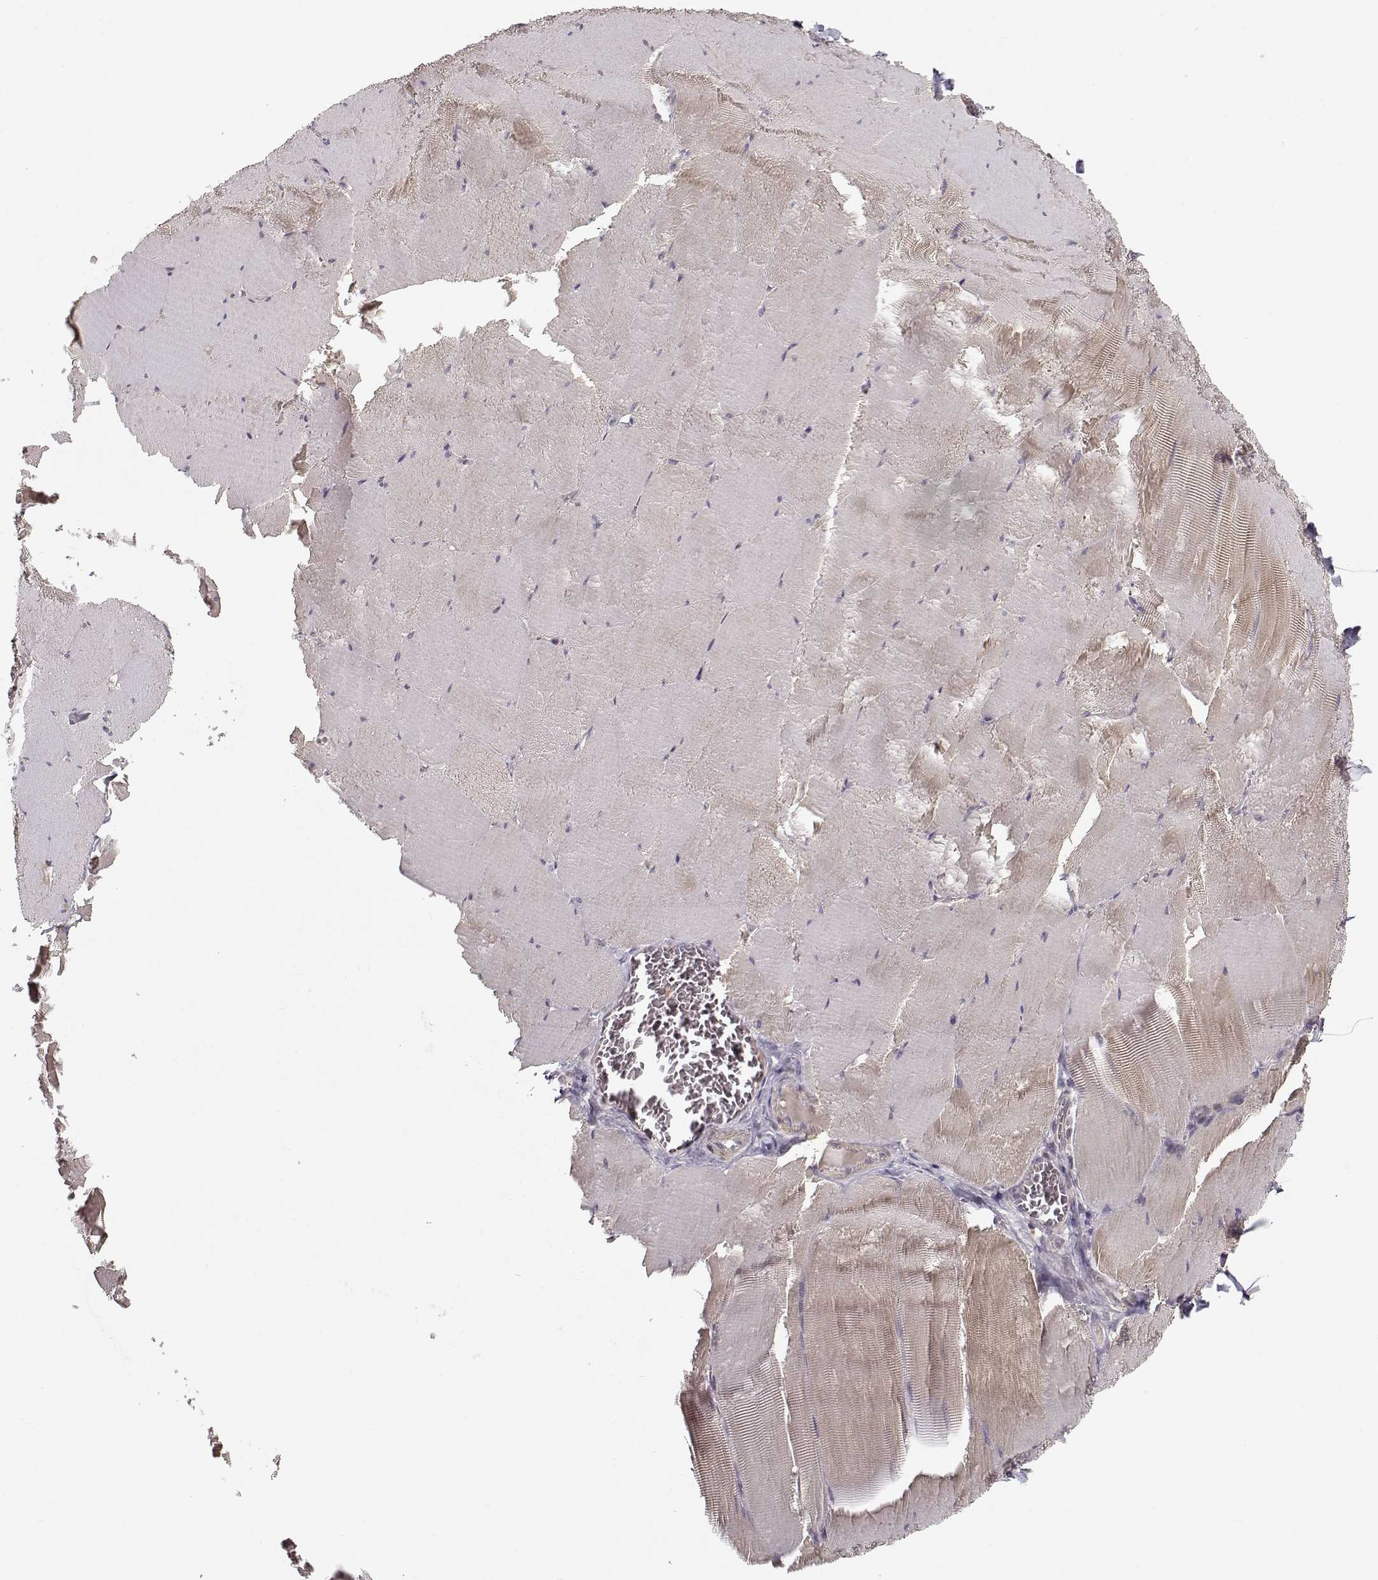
{"staining": {"intensity": "weak", "quantity": "<25%", "location": "cytoplasmic/membranous"}, "tissue": "skeletal muscle", "cell_type": "Myocytes", "image_type": "normal", "snomed": [{"axis": "morphology", "description": "Normal tissue, NOS"}, {"axis": "morphology", "description": "Malignant melanoma, Metastatic site"}, {"axis": "topography", "description": "Skeletal muscle"}], "caption": "DAB immunohistochemical staining of benign human skeletal muscle displays no significant positivity in myocytes.", "gene": "ENTPD8", "patient": {"sex": "male", "age": 50}}